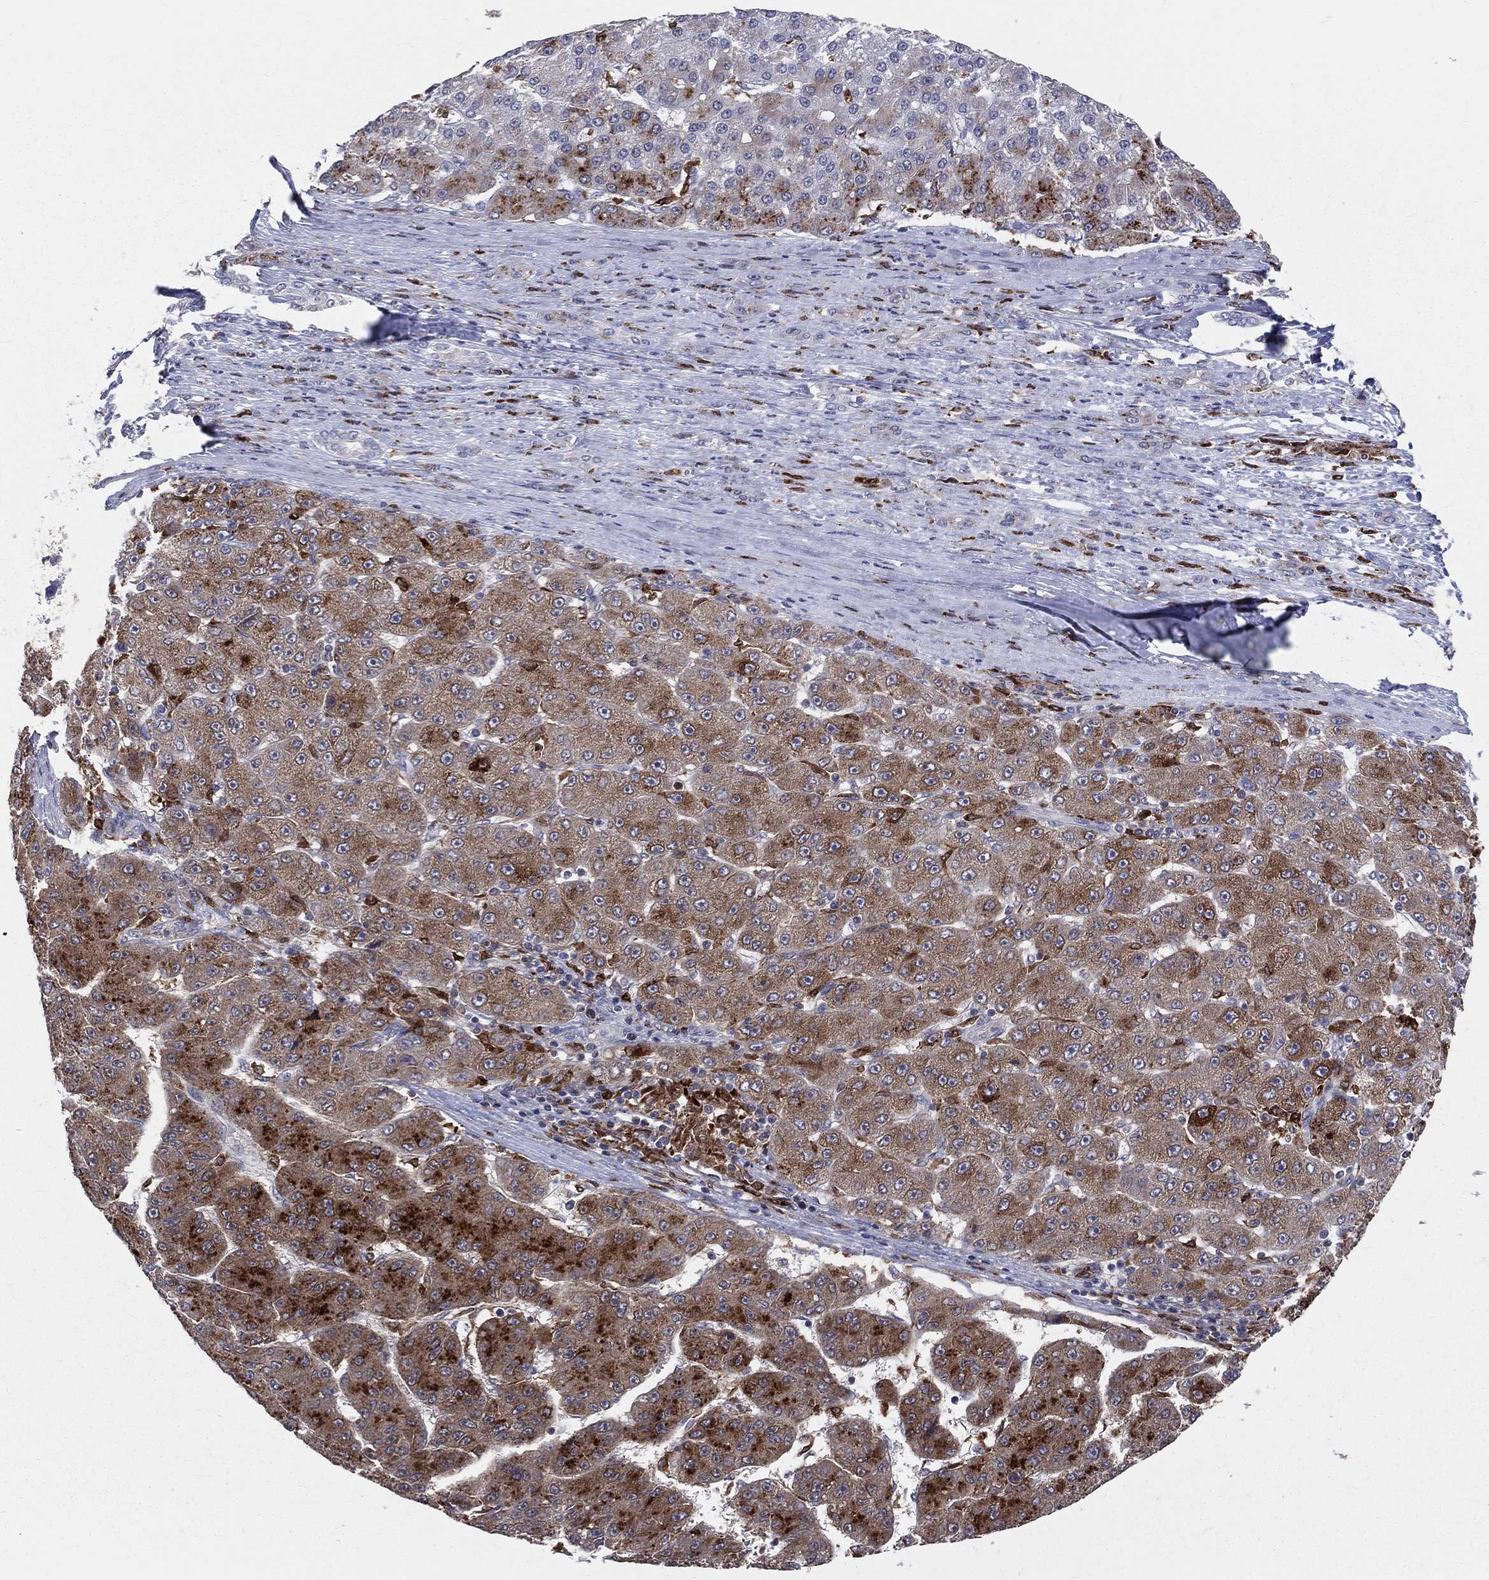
{"staining": {"intensity": "strong", "quantity": ">75%", "location": "cytoplasmic/membranous"}, "tissue": "liver cancer", "cell_type": "Tumor cells", "image_type": "cancer", "snomed": [{"axis": "morphology", "description": "Carcinoma, Hepatocellular, NOS"}, {"axis": "topography", "description": "Liver"}], "caption": "Tumor cells demonstrate high levels of strong cytoplasmic/membranous expression in approximately >75% of cells in liver cancer (hepatocellular carcinoma).", "gene": "CD74", "patient": {"sex": "male", "age": 67}}